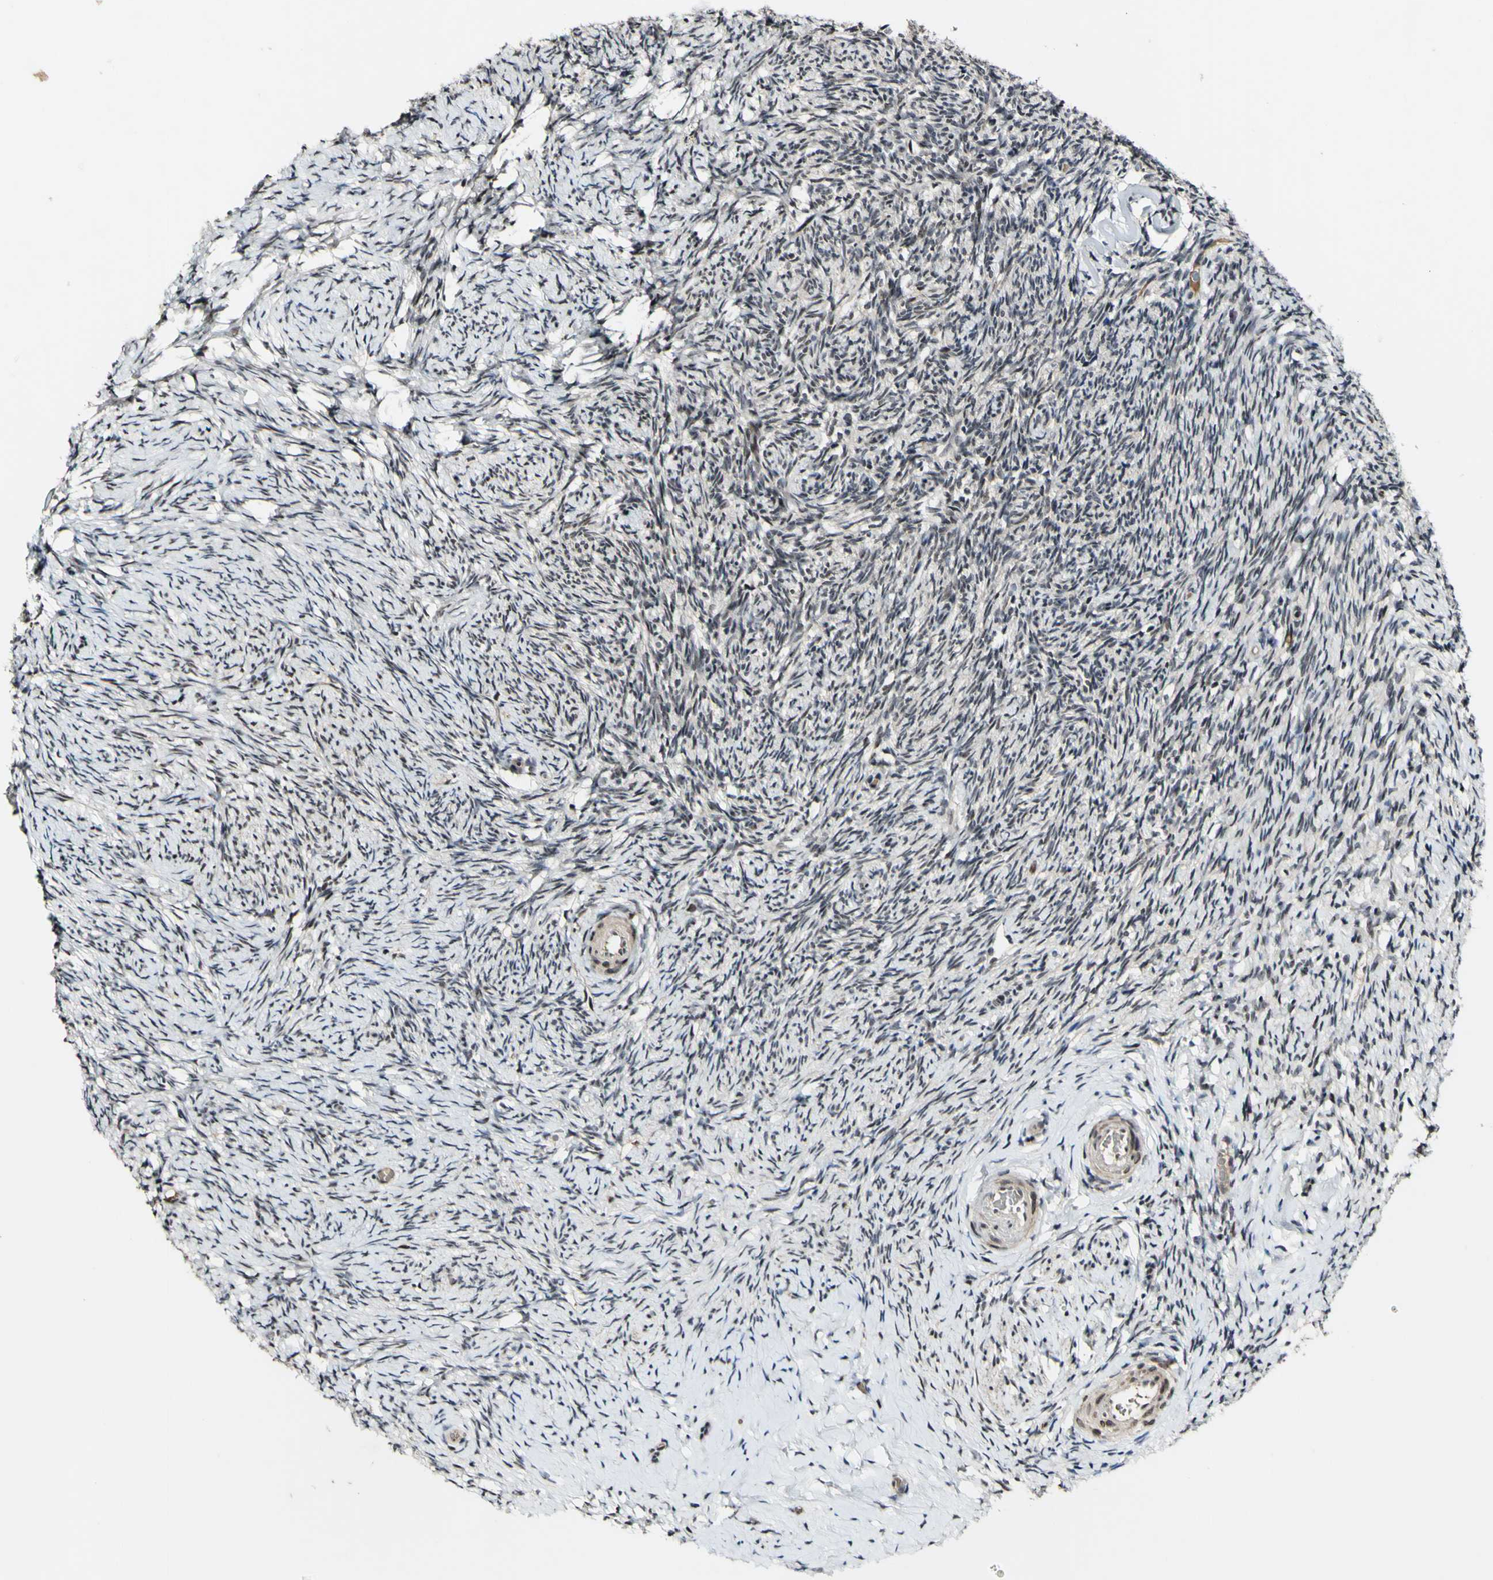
{"staining": {"intensity": "negative", "quantity": "none", "location": "none"}, "tissue": "ovary", "cell_type": "Ovarian stroma cells", "image_type": "normal", "snomed": [{"axis": "morphology", "description": "Normal tissue, NOS"}, {"axis": "topography", "description": "Ovary"}], "caption": "Image shows no protein positivity in ovarian stroma cells of unremarkable ovary. (Stains: DAB (3,3'-diaminobenzidine) immunohistochemistry (IHC) with hematoxylin counter stain, Microscopy: brightfield microscopy at high magnification).", "gene": "POLR2F", "patient": {"sex": "female", "age": 60}}